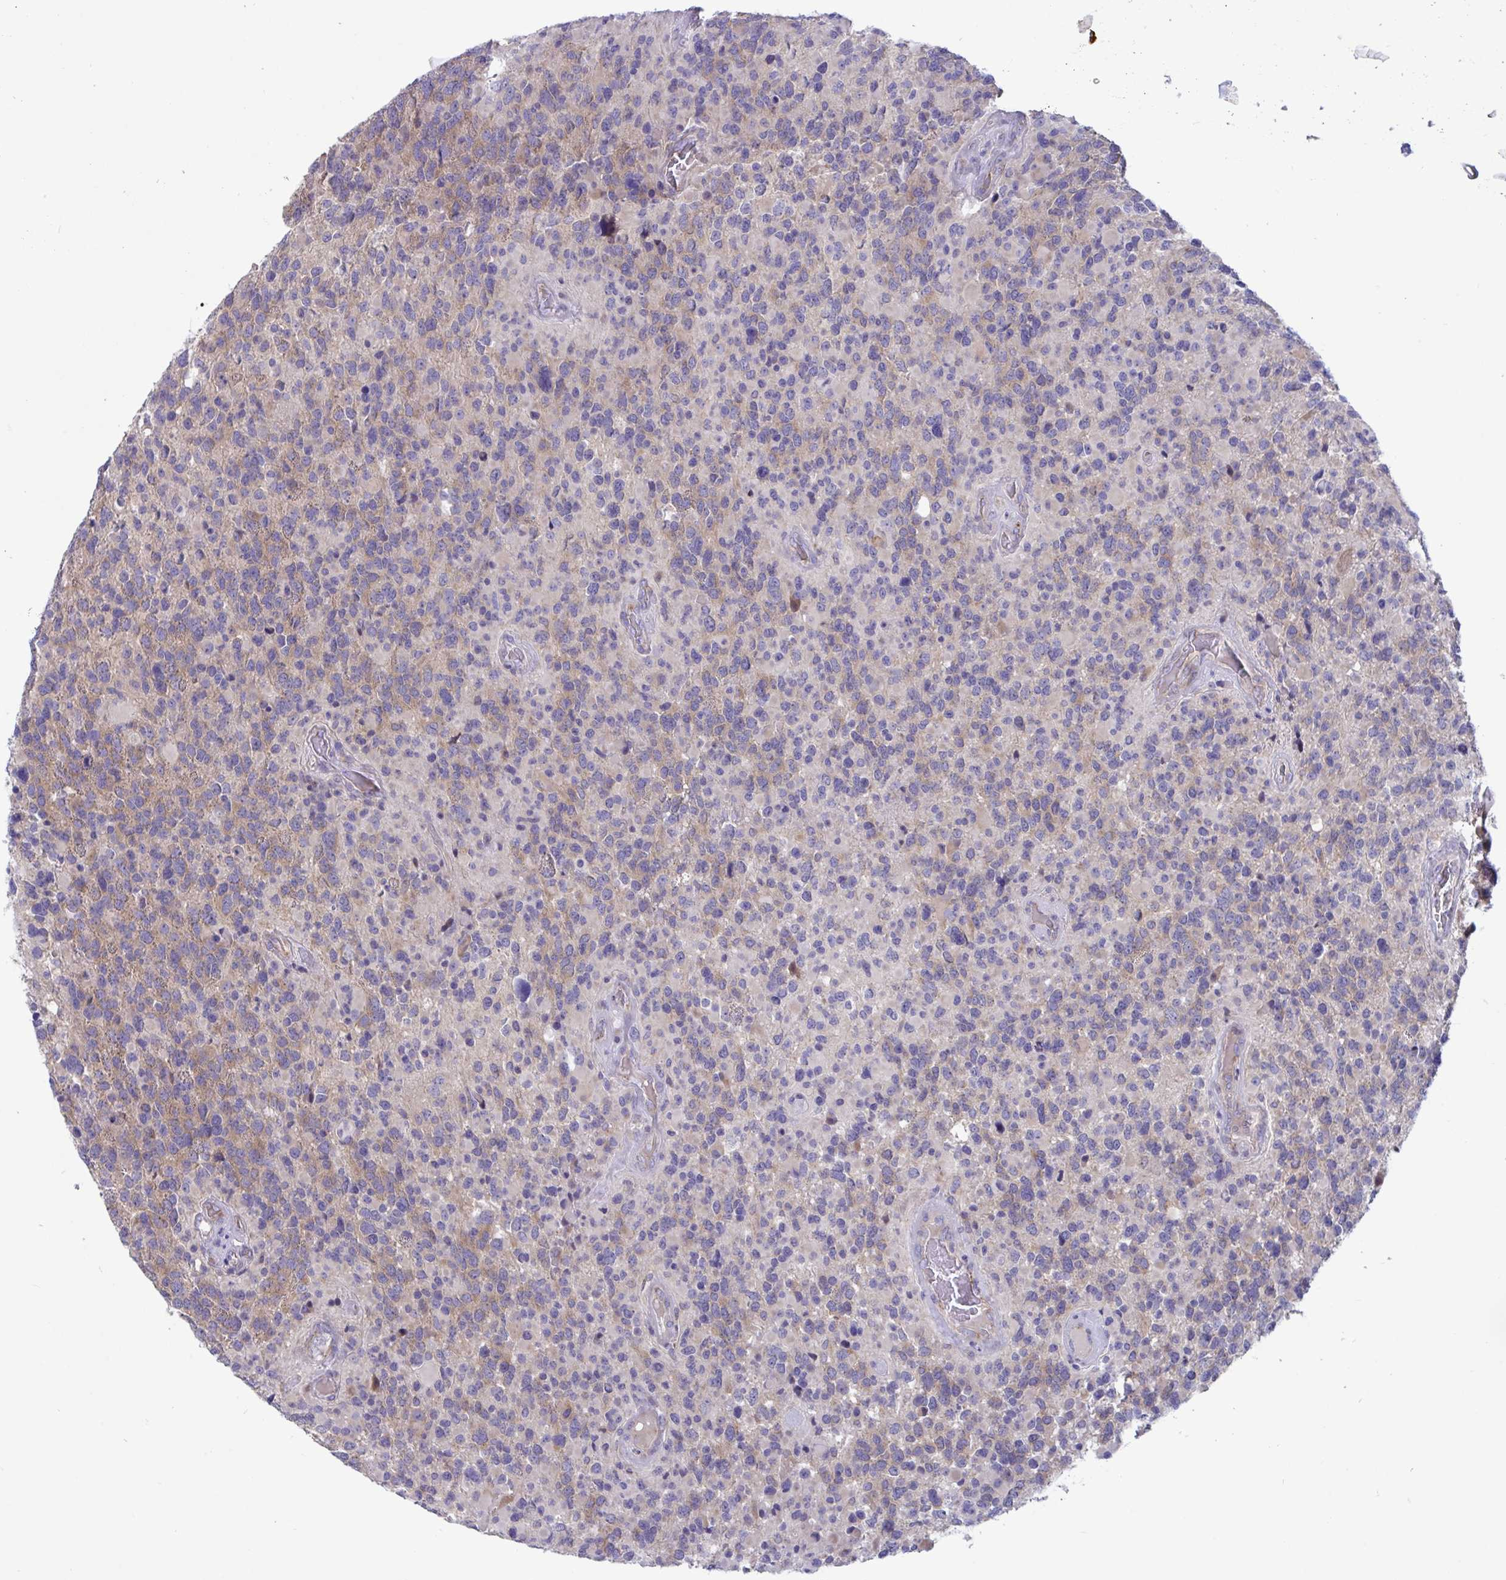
{"staining": {"intensity": "weak", "quantity": "25%-75%", "location": "cytoplasmic/membranous"}, "tissue": "glioma", "cell_type": "Tumor cells", "image_type": "cancer", "snomed": [{"axis": "morphology", "description": "Glioma, malignant, High grade"}, {"axis": "topography", "description": "Brain"}], "caption": "DAB immunohistochemical staining of human malignant glioma (high-grade) demonstrates weak cytoplasmic/membranous protein staining in approximately 25%-75% of tumor cells.", "gene": "IL37", "patient": {"sex": "female", "age": 40}}